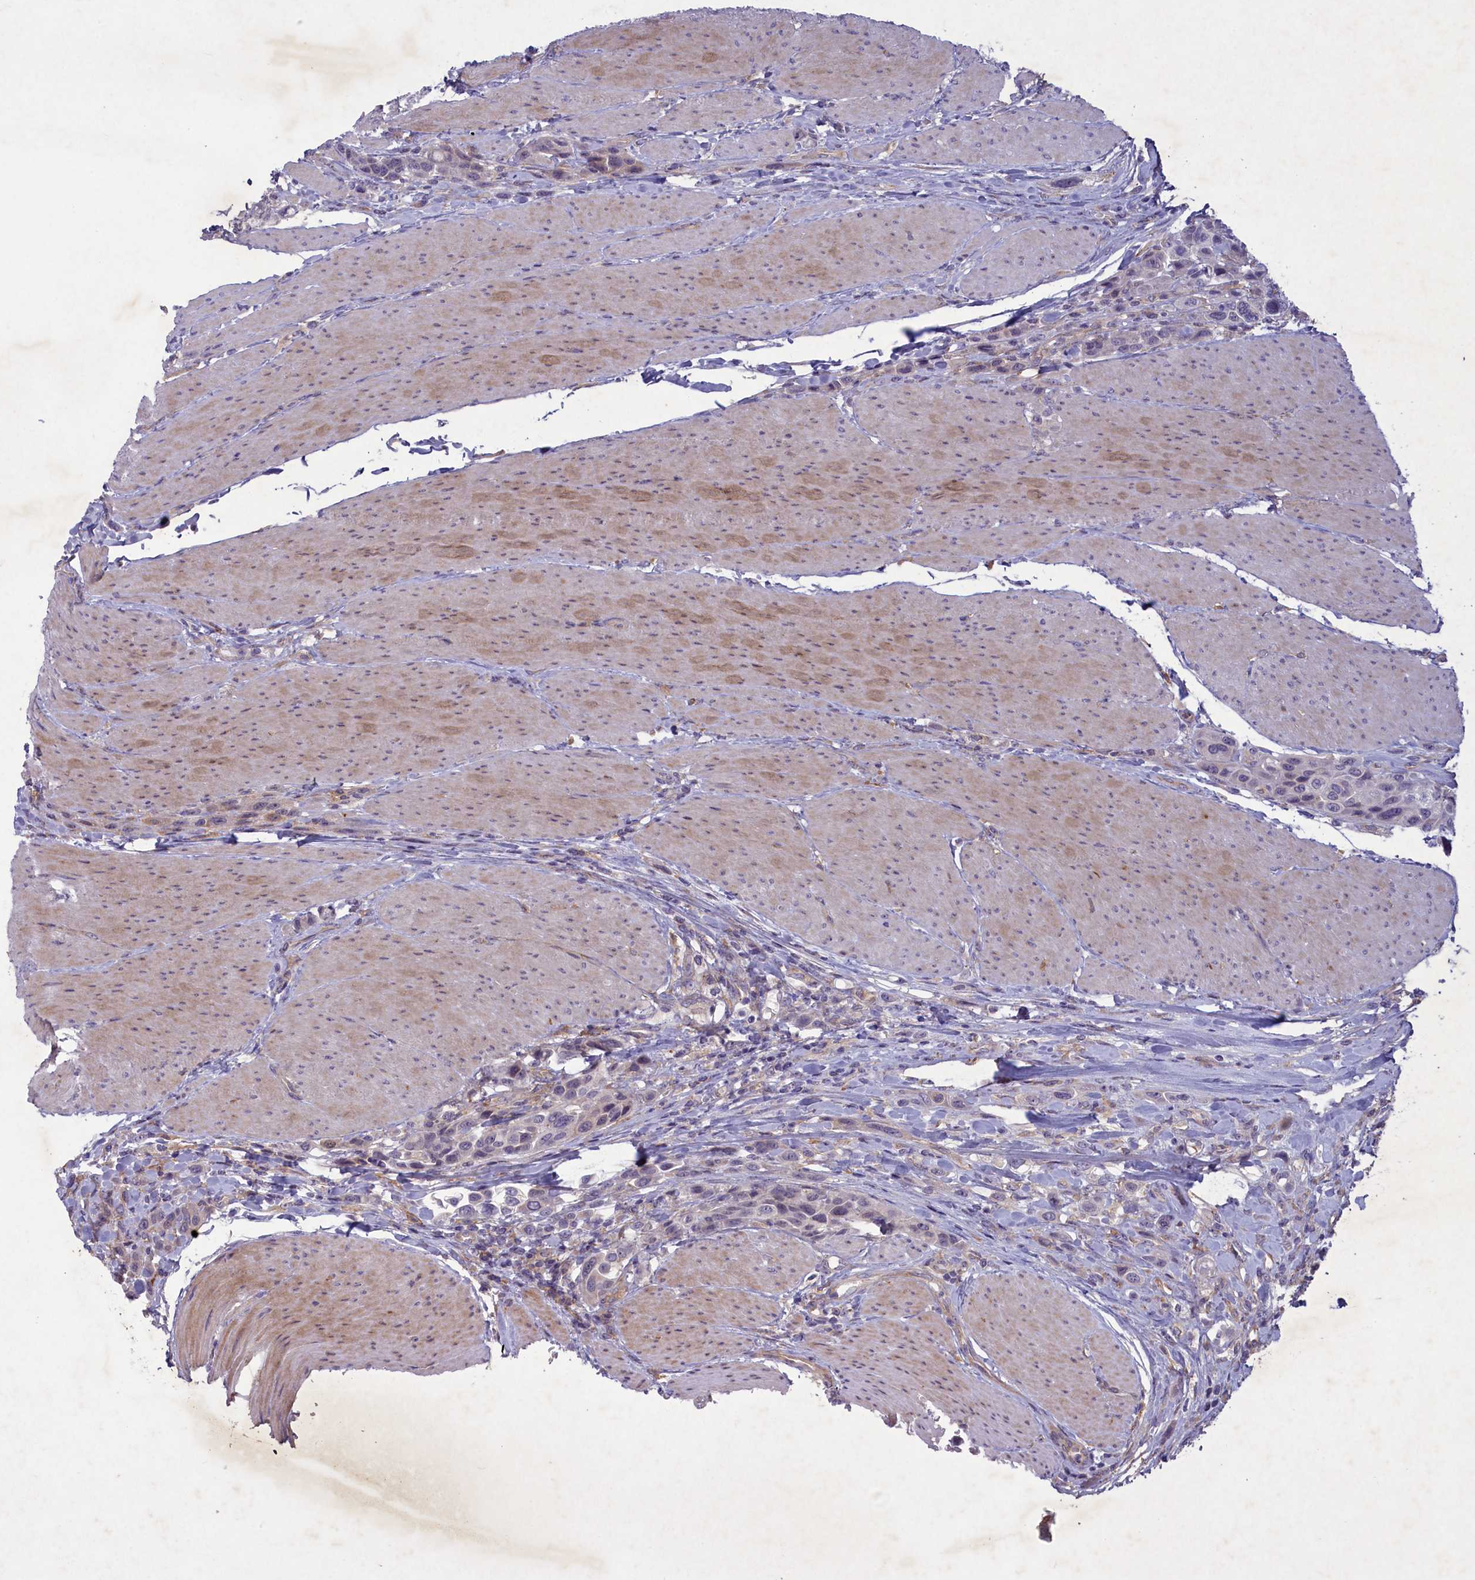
{"staining": {"intensity": "negative", "quantity": "none", "location": "none"}, "tissue": "urothelial cancer", "cell_type": "Tumor cells", "image_type": "cancer", "snomed": [{"axis": "morphology", "description": "Urothelial carcinoma, High grade"}, {"axis": "topography", "description": "Urinary bladder"}], "caption": "High power microscopy histopathology image of an immunohistochemistry histopathology image of urothelial carcinoma (high-grade), revealing no significant expression in tumor cells.", "gene": "PLEKHG6", "patient": {"sex": "male", "age": 50}}